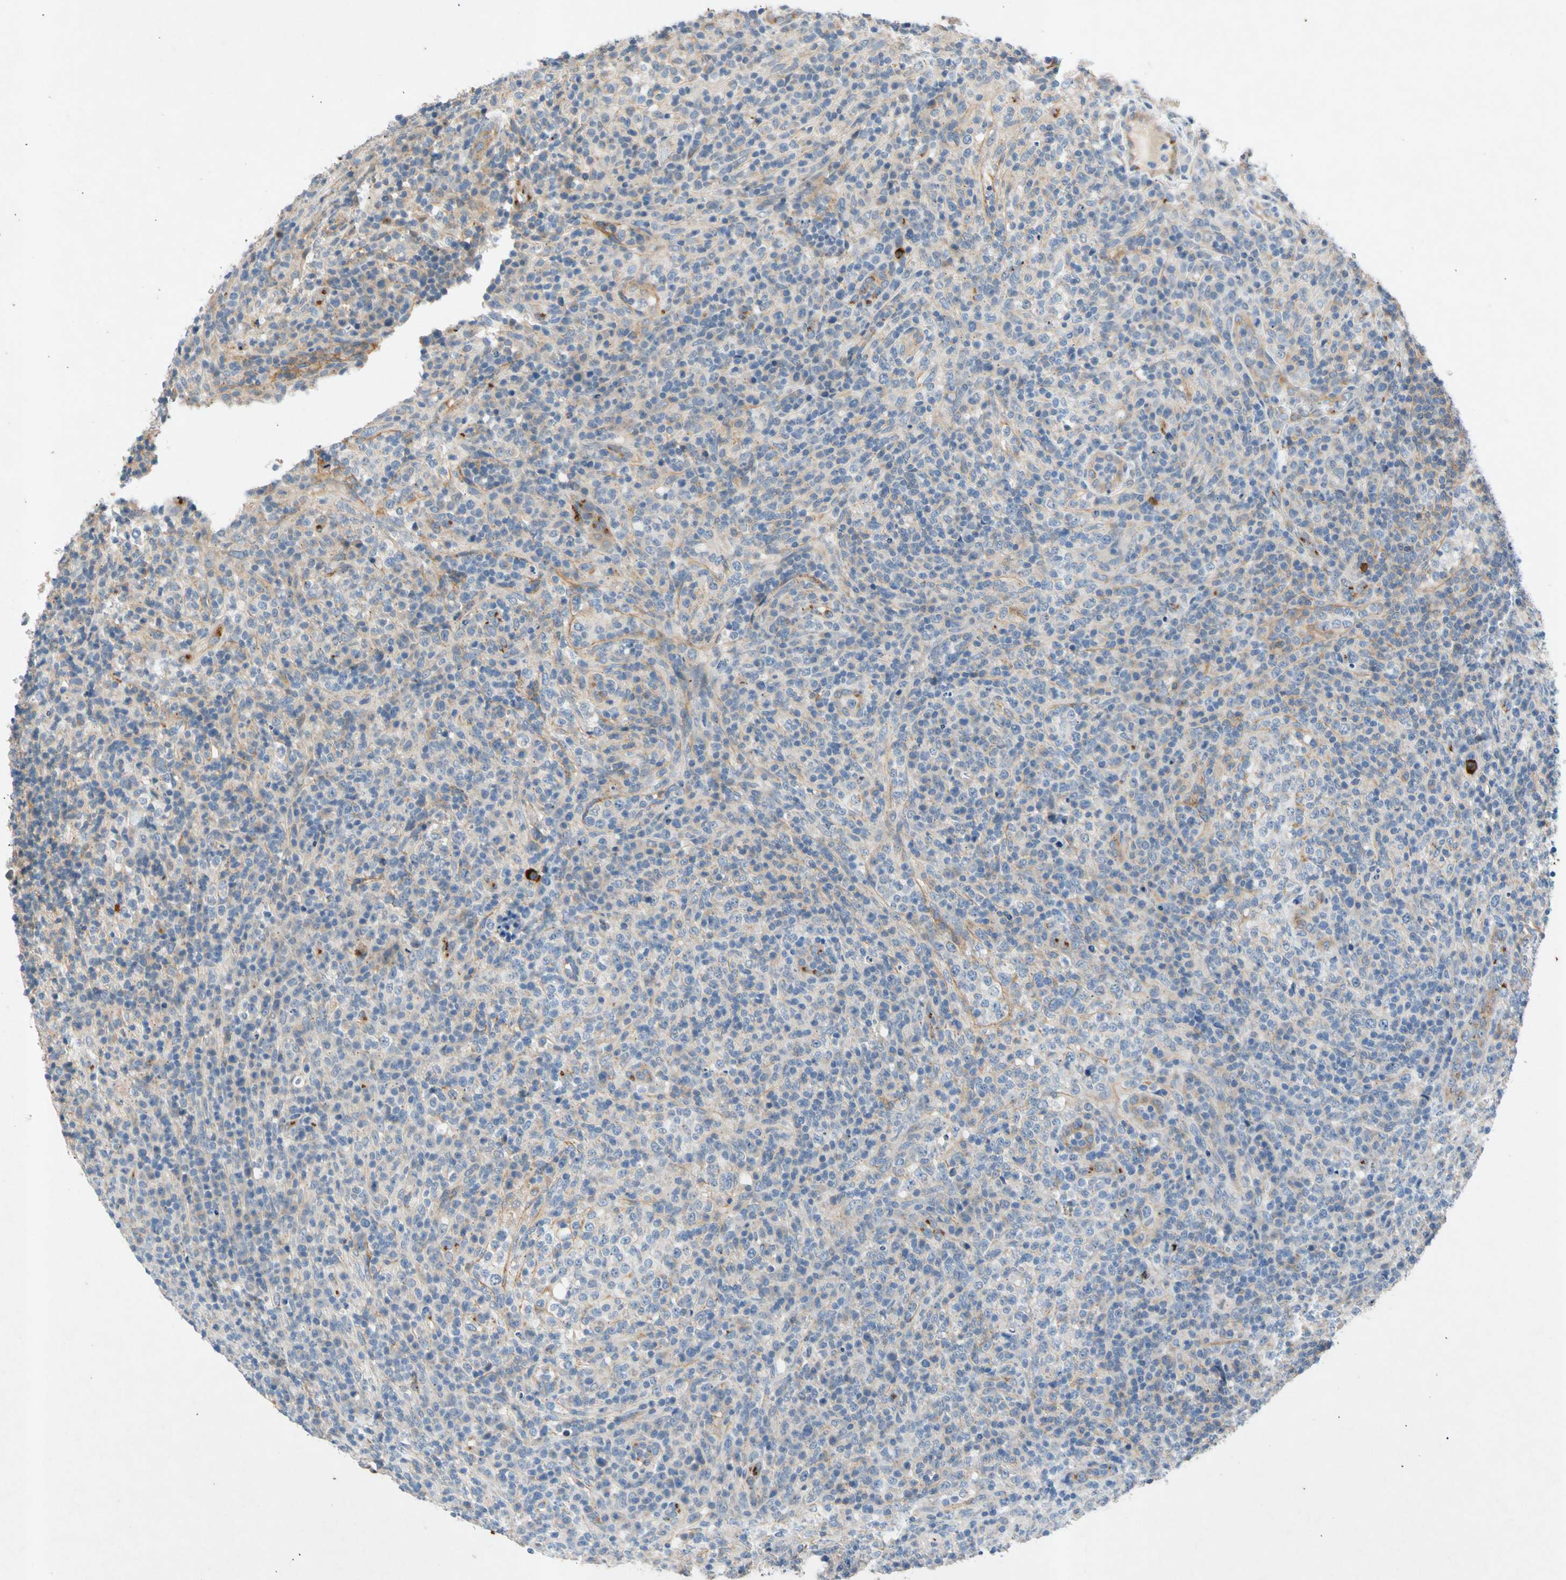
{"staining": {"intensity": "weak", "quantity": "25%-75%", "location": "cytoplasmic/membranous"}, "tissue": "lymphoma", "cell_type": "Tumor cells", "image_type": "cancer", "snomed": [{"axis": "morphology", "description": "Malignant lymphoma, non-Hodgkin's type, High grade"}, {"axis": "topography", "description": "Lymph node"}], "caption": "High-power microscopy captured an immunohistochemistry photomicrograph of high-grade malignant lymphoma, non-Hodgkin's type, revealing weak cytoplasmic/membranous positivity in approximately 25%-75% of tumor cells. (Stains: DAB (3,3'-diaminobenzidine) in brown, nuclei in blue, Microscopy: brightfield microscopy at high magnification).", "gene": "GASK1B", "patient": {"sex": "female", "age": 76}}